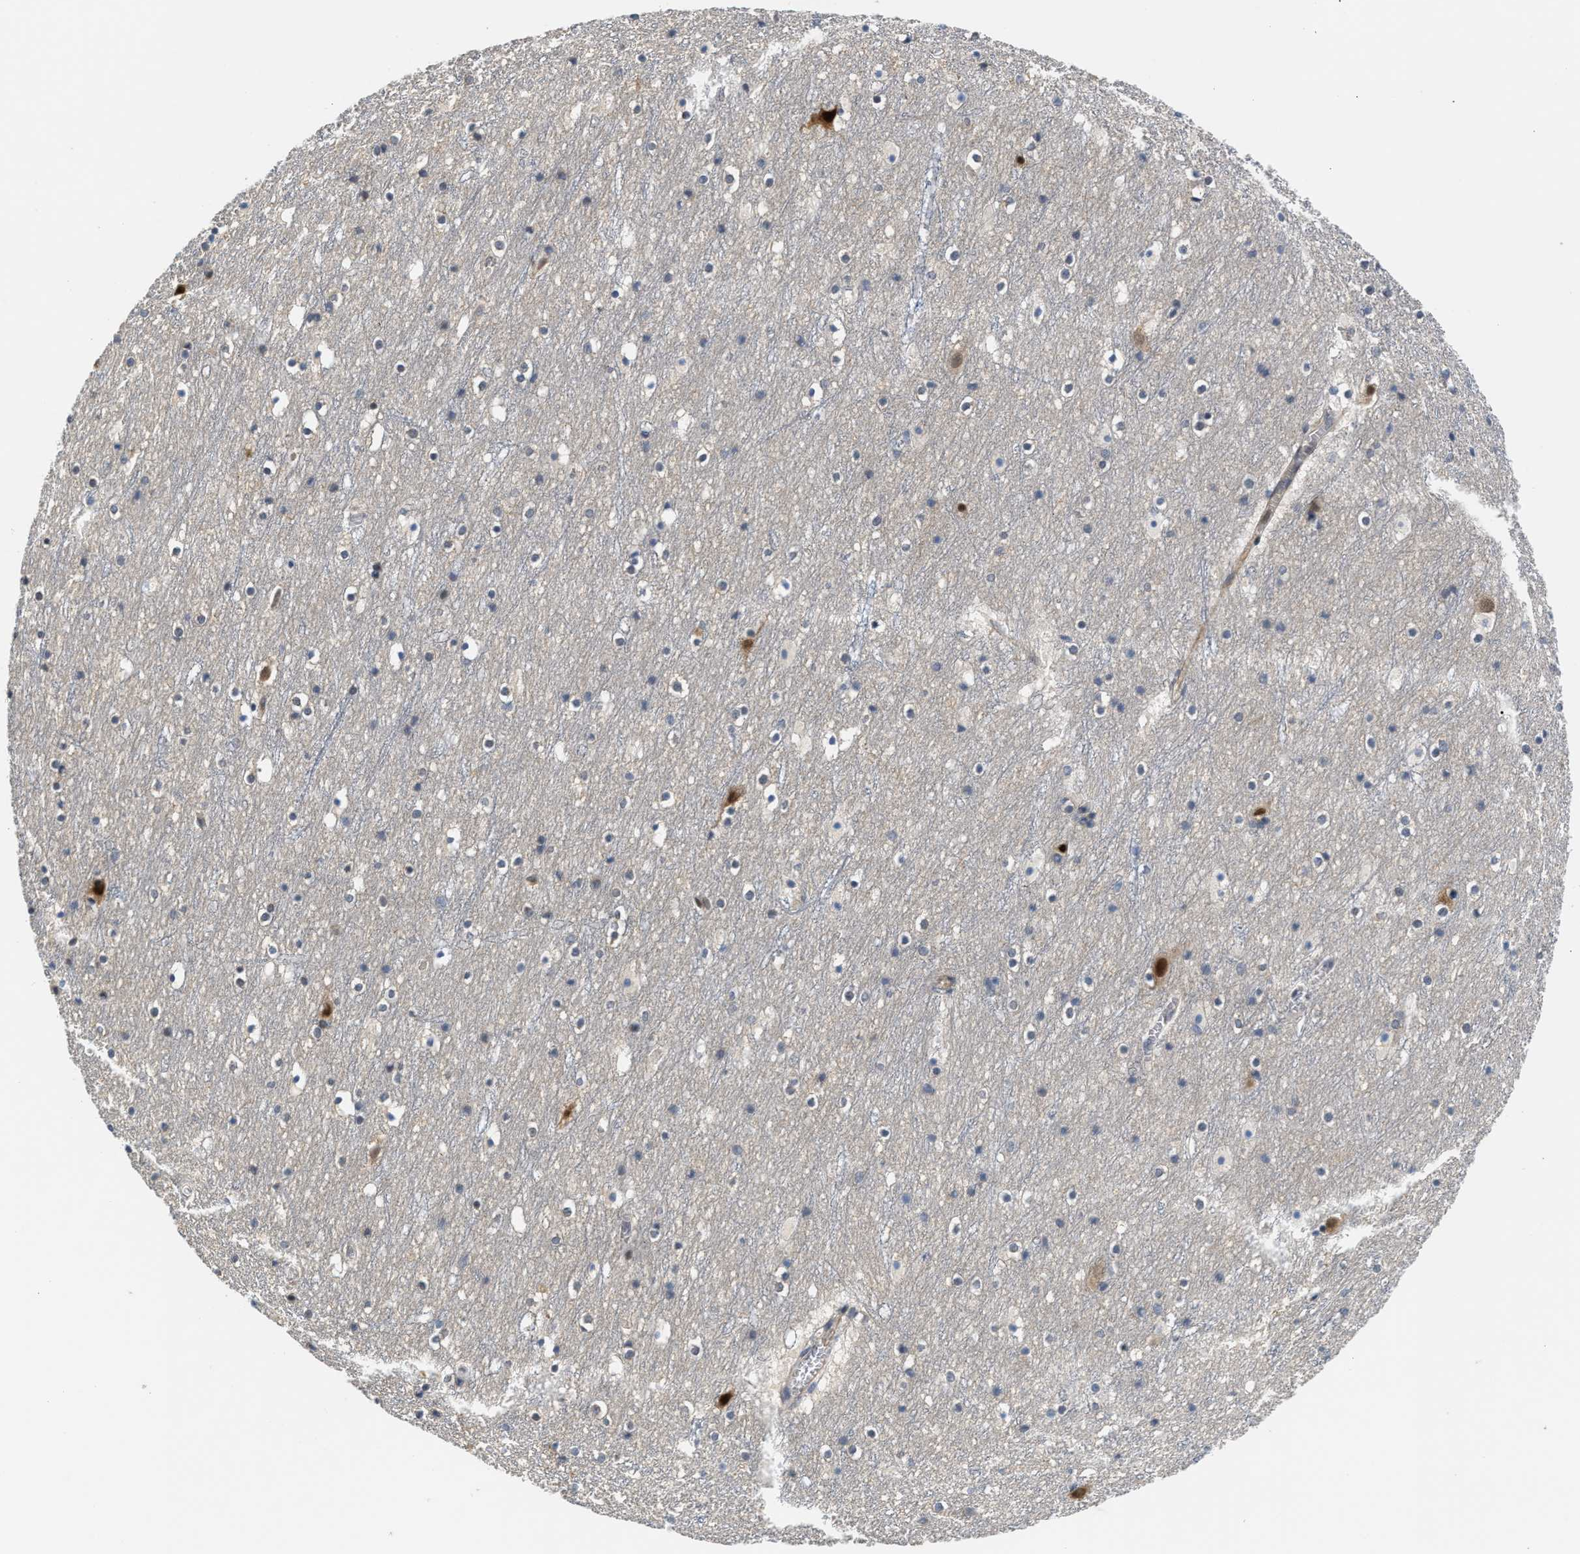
{"staining": {"intensity": "negative", "quantity": "none", "location": "none"}, "tissue": "cerebral cortex", "cell_type": "Endothelial cells", "image_type": "normal", "snomed": [{"axis": "morphology", "description": "Normal tissue, NOS"}, {"axis": "topography", "description": "Cerebral cortex"}], "caption": "The immunohistochemistry (IHC) histopathology image has no significant expression in endothelial cells of cerebral cortex. The staining was performed using DAB to visualize the protein expression in brown, while the nuclei were stained in blue with hematoxylin (Magnification: 20x).", "gene": "PPM1H", "patient": {"sex": "male", "age": 45}}